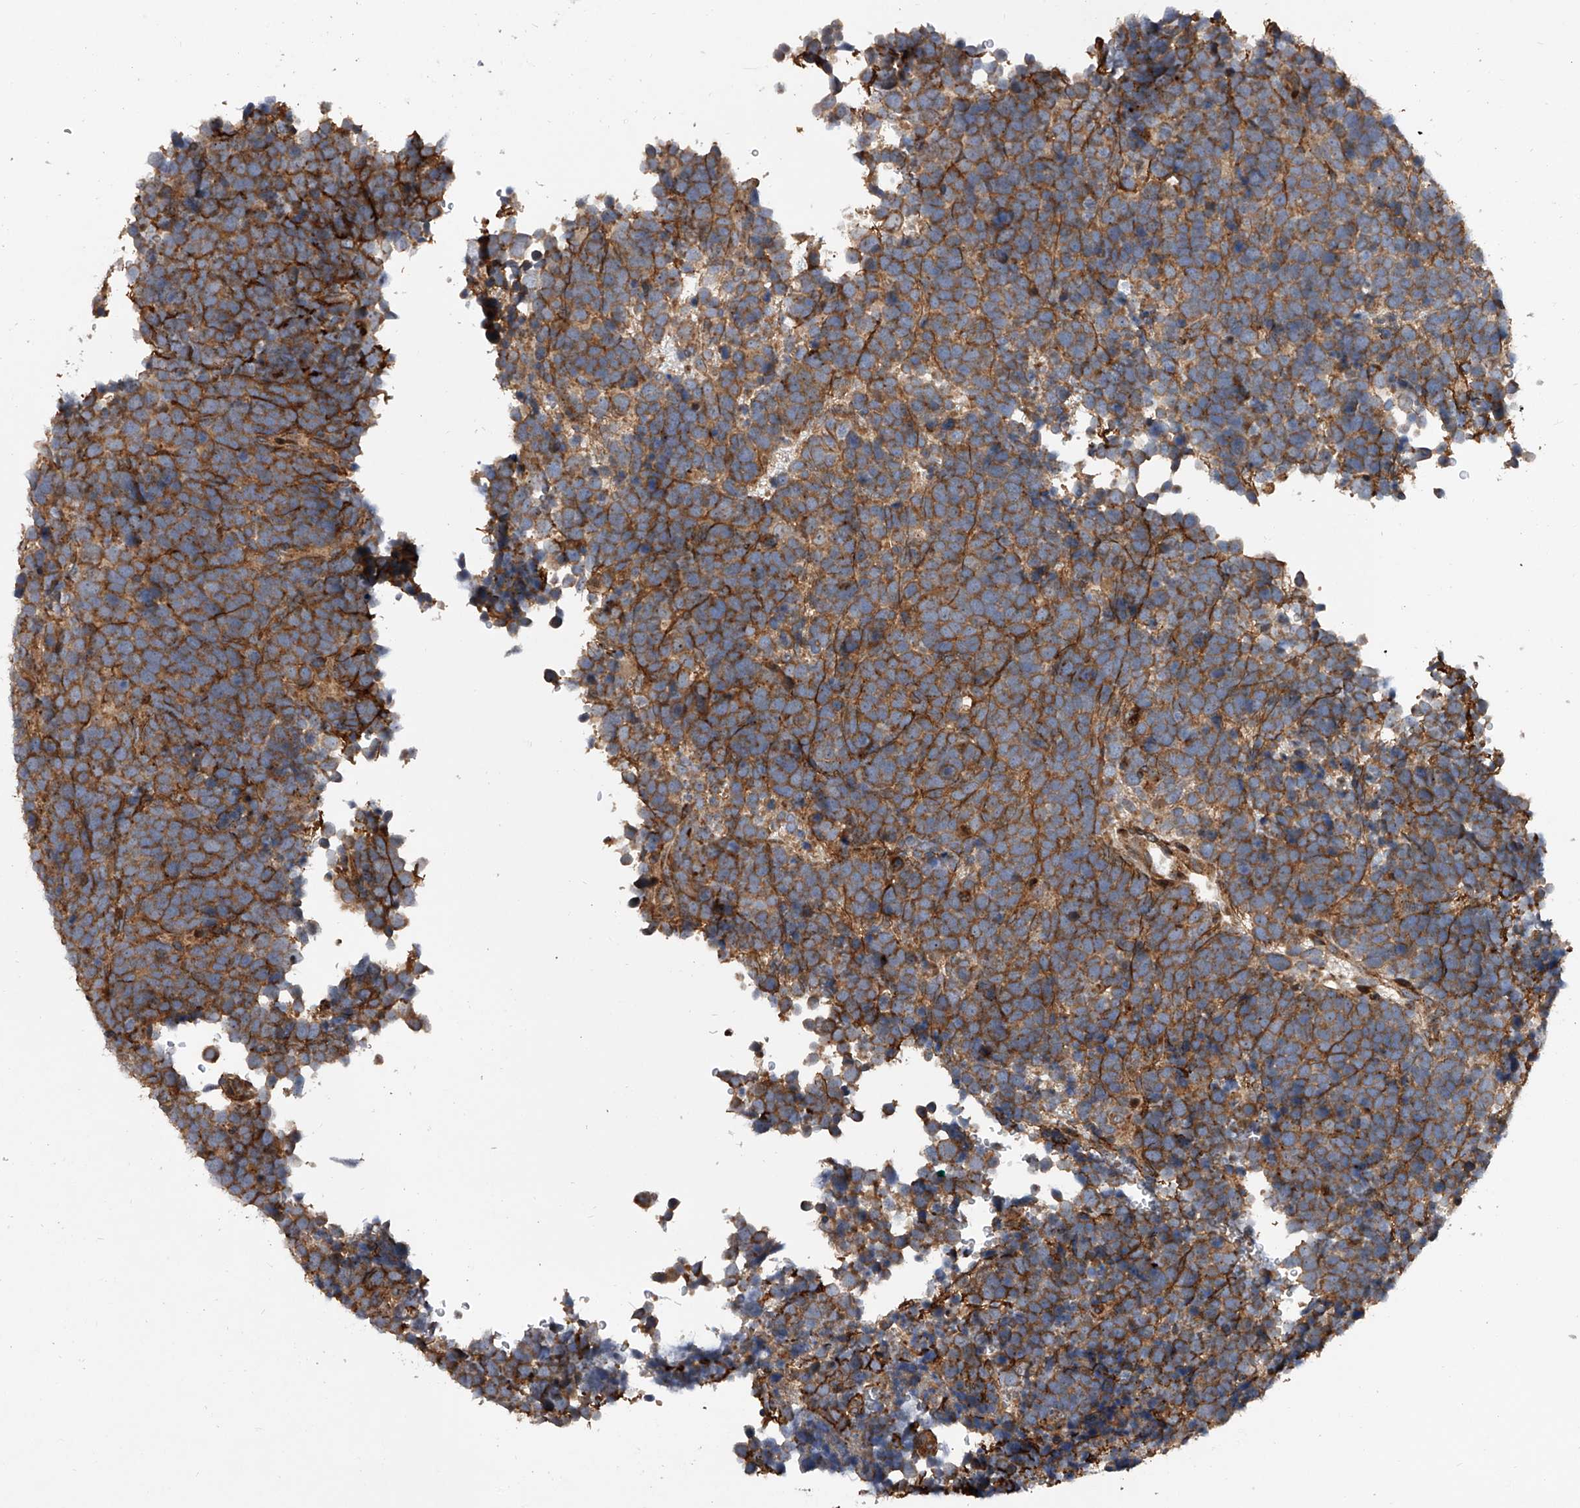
{"staining": {"intensity": "moderate", "quantity": ">75%", "location": "cytoplasmic/membranous"}, "tissue": "urothelial cancer", "cell_type": "Tumor cells", "image_type": "cancer", "snomed": [{"axis": "morphology", "description": "Urothelial carcinoma, High grade"}, {"axis": "topography", "description": "Urinary bladder"}], "caption": "Immunohistochemistry micrograph of high-grade urothelial carcinoma stained for a protein (brown), which reveals medium levels of moderate cytoplasmic/membranous positivity in approximately >75% of tumor cells.", "gene": "USP47", "patient": {"sex": "female", "age": 82}}